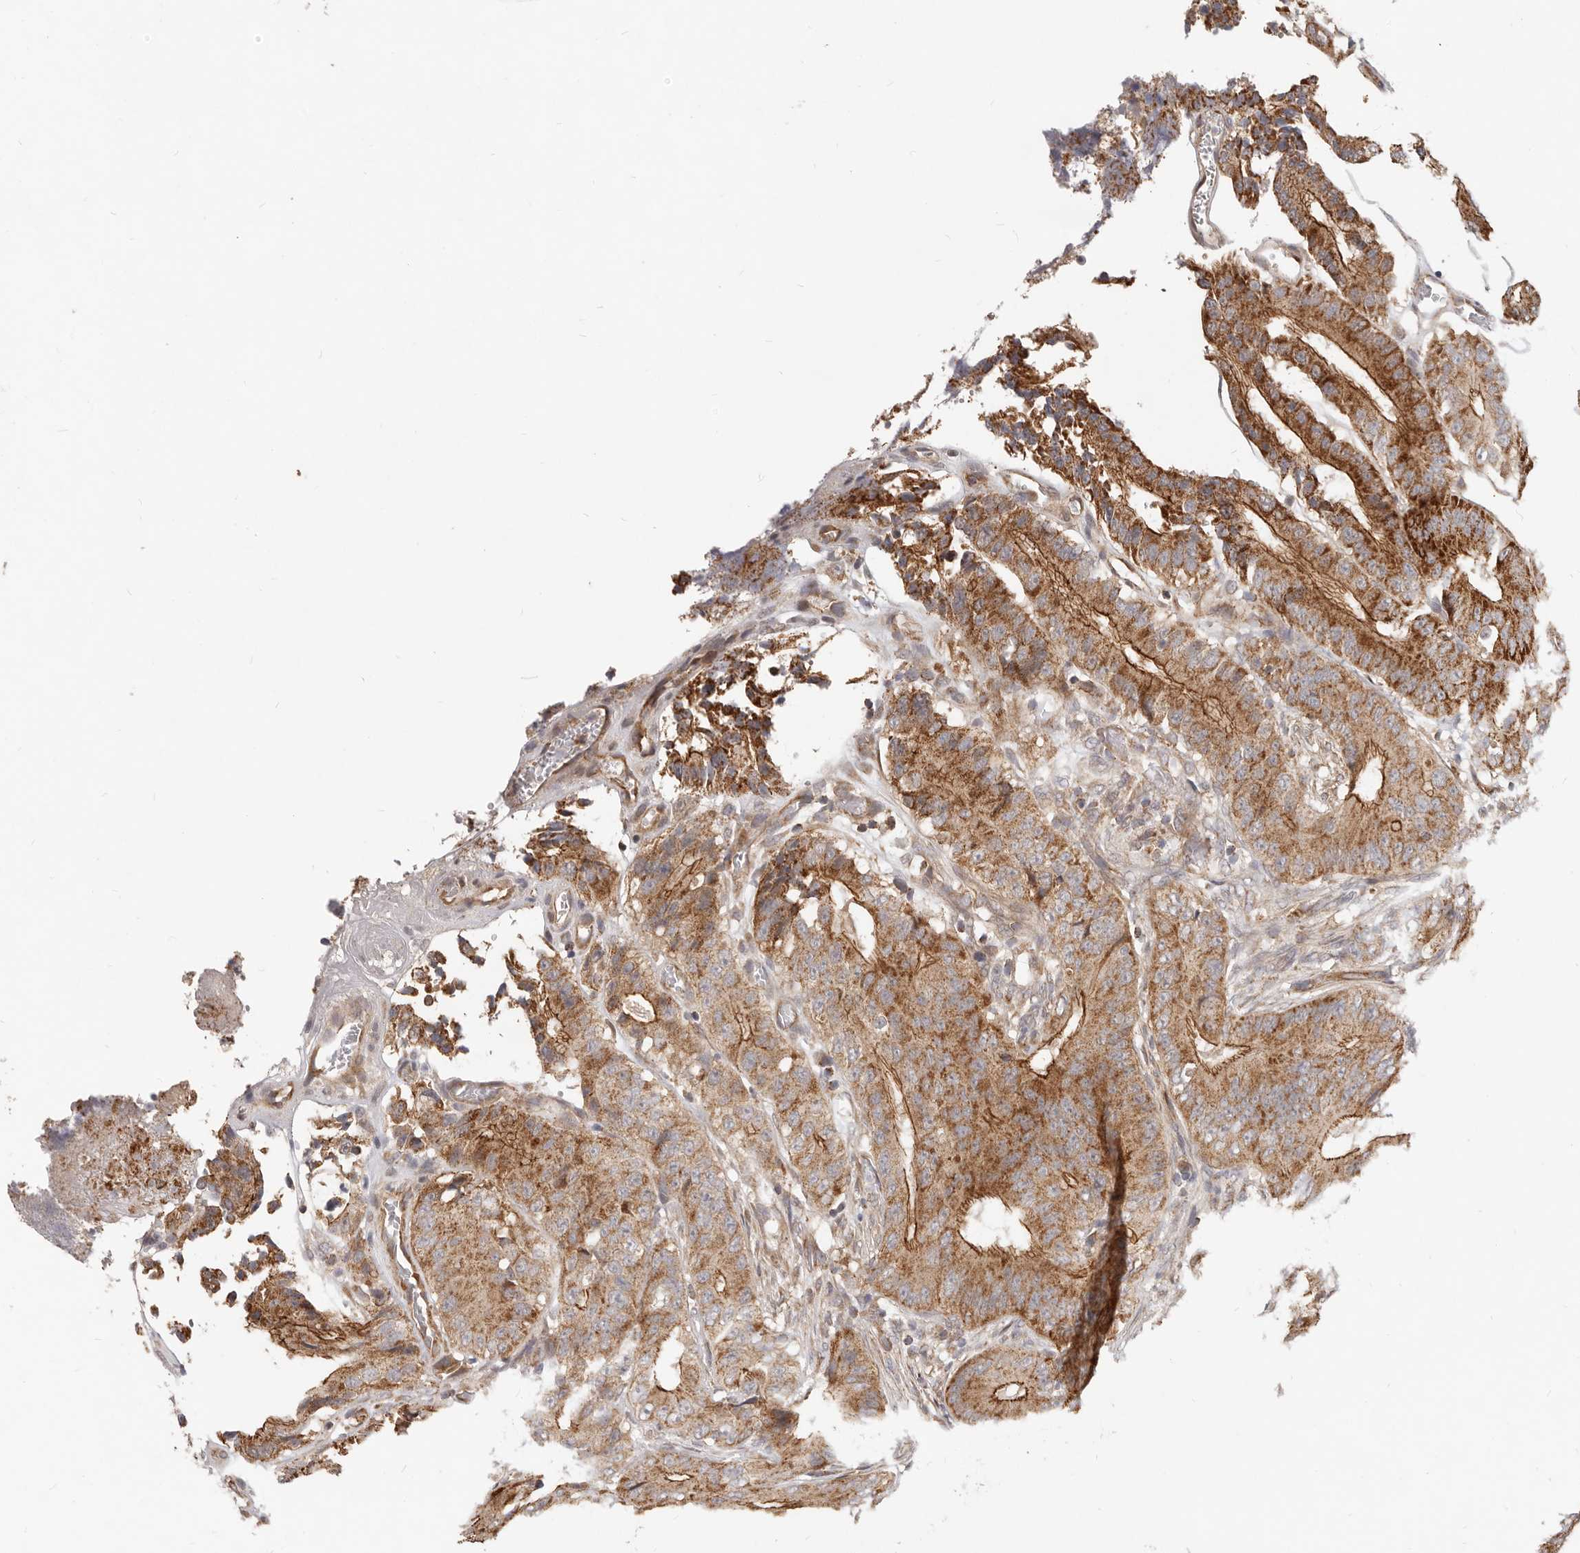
{"staining": {"intensity": "strong", "quantity": ">75%", "location": "cytoplasmic/membranous"}, "tissue": "colorectal cancer", "cell_type": "Tumor cells", "image_type": "cancer", "snomed": [{"axis": "morphology", "description": "Adenocarcinoma, NOS"}, {"axis": "topography", "description": "Colon"}], "caption": "Immunohistochemical staining of human colorectal adenocarcinoma exhibits strong cytoplasmic/membranous protein positivity in approximately >75% of tumor cells. Ihc stains the protein of interest in brown and the nuclei are stained blue.", "gene": "USP49", "patient": {"sex": "male", "age": 83}}